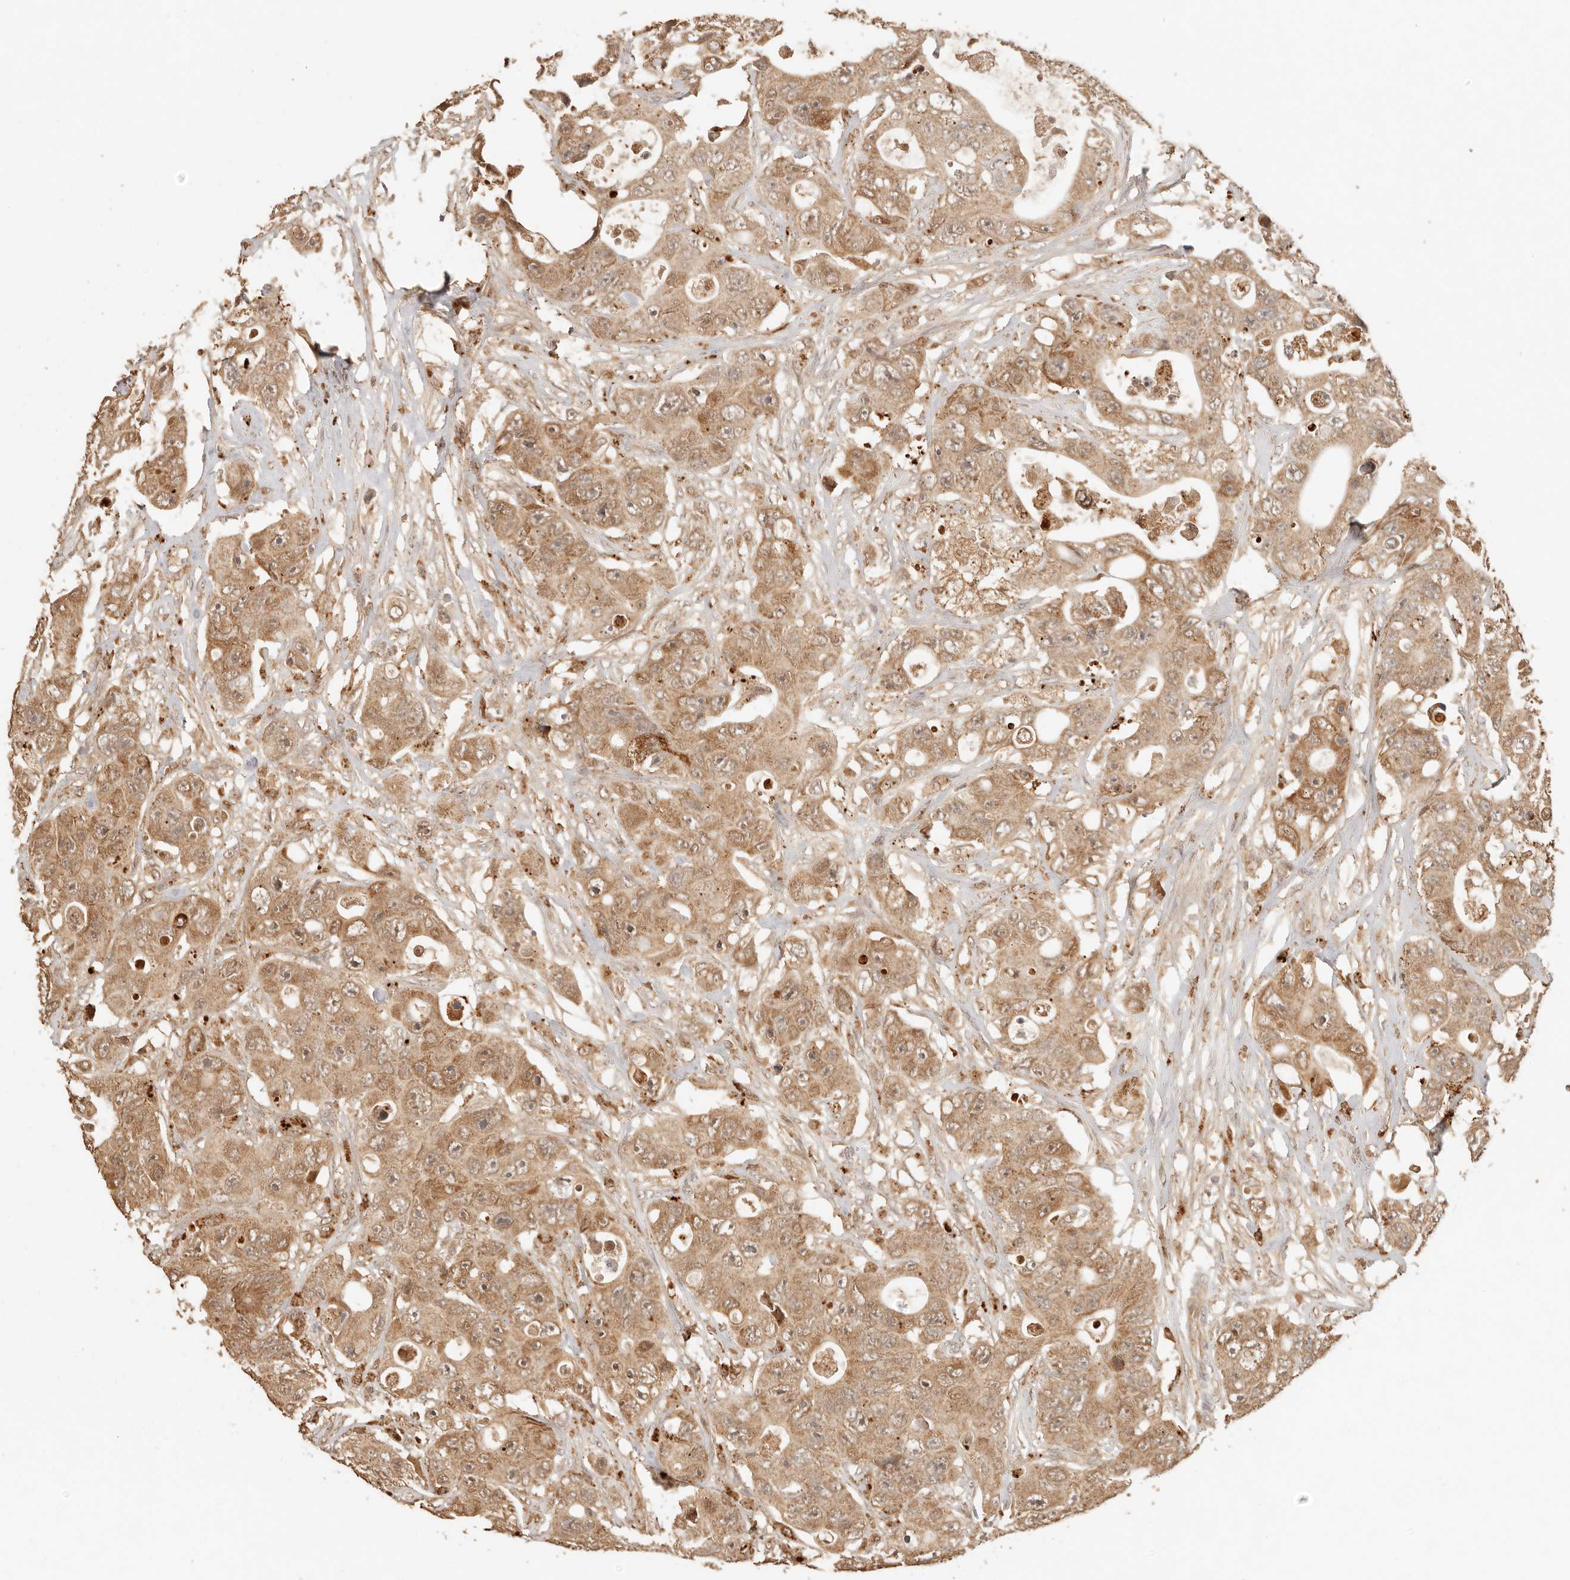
{"staining": {"intensity": "moderate", "quantity": ">75%", "location": "cytoplasmic/membranous,nuclear"}, "tissue": "colorectal cancer", "cell_type": "Tumor cells", "image_type": "cancer", "snomed": [{"axis": "morphology", "description": "Adenocarcinoma, NOS"}, {"axis": "topography", "description": "Colon"}], "caption": "The micrograph displays immunohistochemical staining of colorectal adenocarcinoma. There is moderate cytoplasmic/membranous and nuclear staining is identified in about >75% of tumor cells.", "gene": "INTS11", "patient": {"sex": "female", "age": 46}}